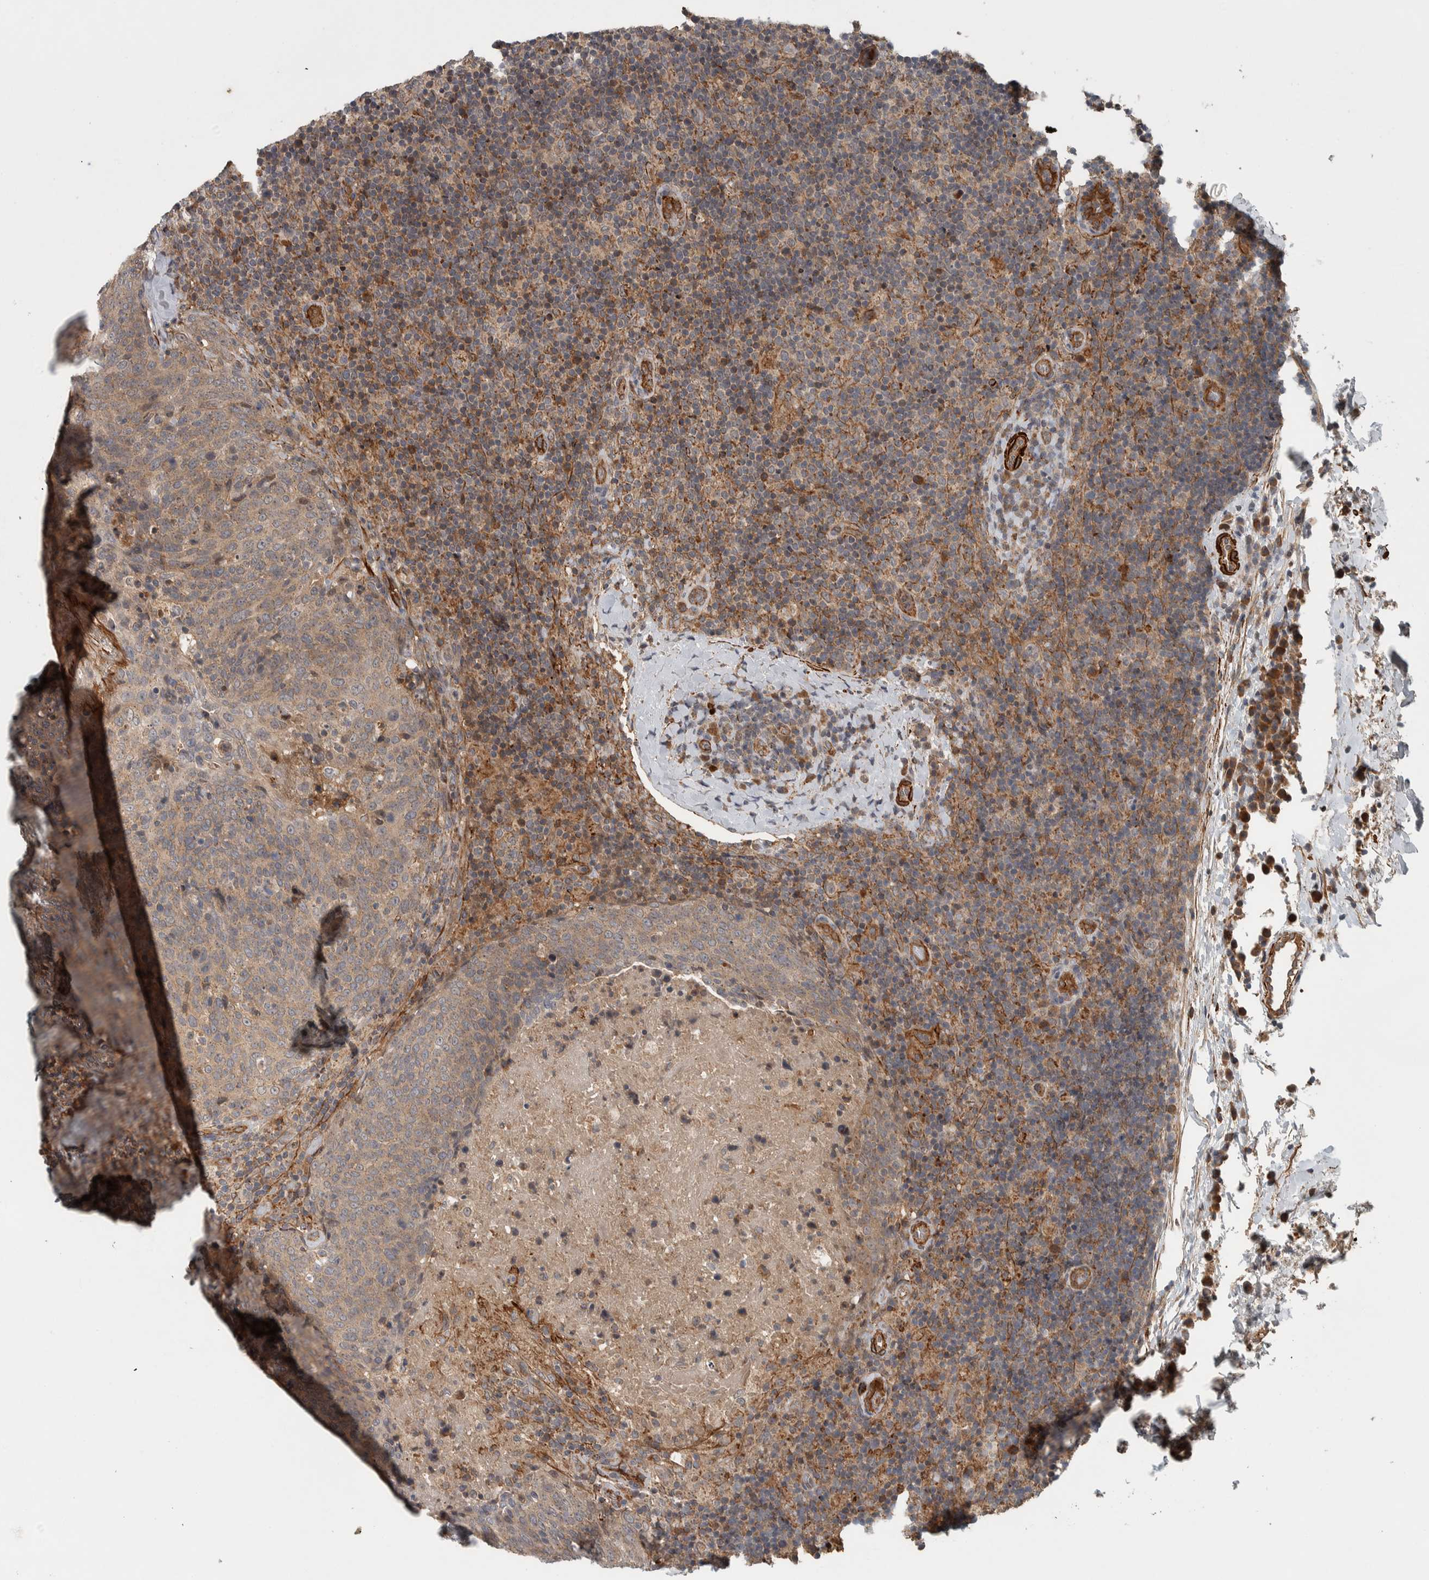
{"staining": {"intensity": "weak", "quantity": ">75%", "location": "cytoplasmic/membranous"}, "tissue": "head and neck cancer", "cell_type": "Tumor cells", "image_type": "cancer", "snomed": [{"axis": "morphology", "description": "Squamous cell carcinoma, NOS"}, {"axis": "morphology", "description": "Squamous cell carcinoma, metastatic, NOS"}, {"axis": "topography", "description": "Lymph node"}, {"axis": "topography", "description": "Head-Neck"}], "caption": "Weak cytoplasmic/membranous protein staining is present in about >75% of tumor cells in head and neck cancer (squamous cell carcinoma).", "gene": "LBHD1", "patient": {"sex": "male", "age": 62}}